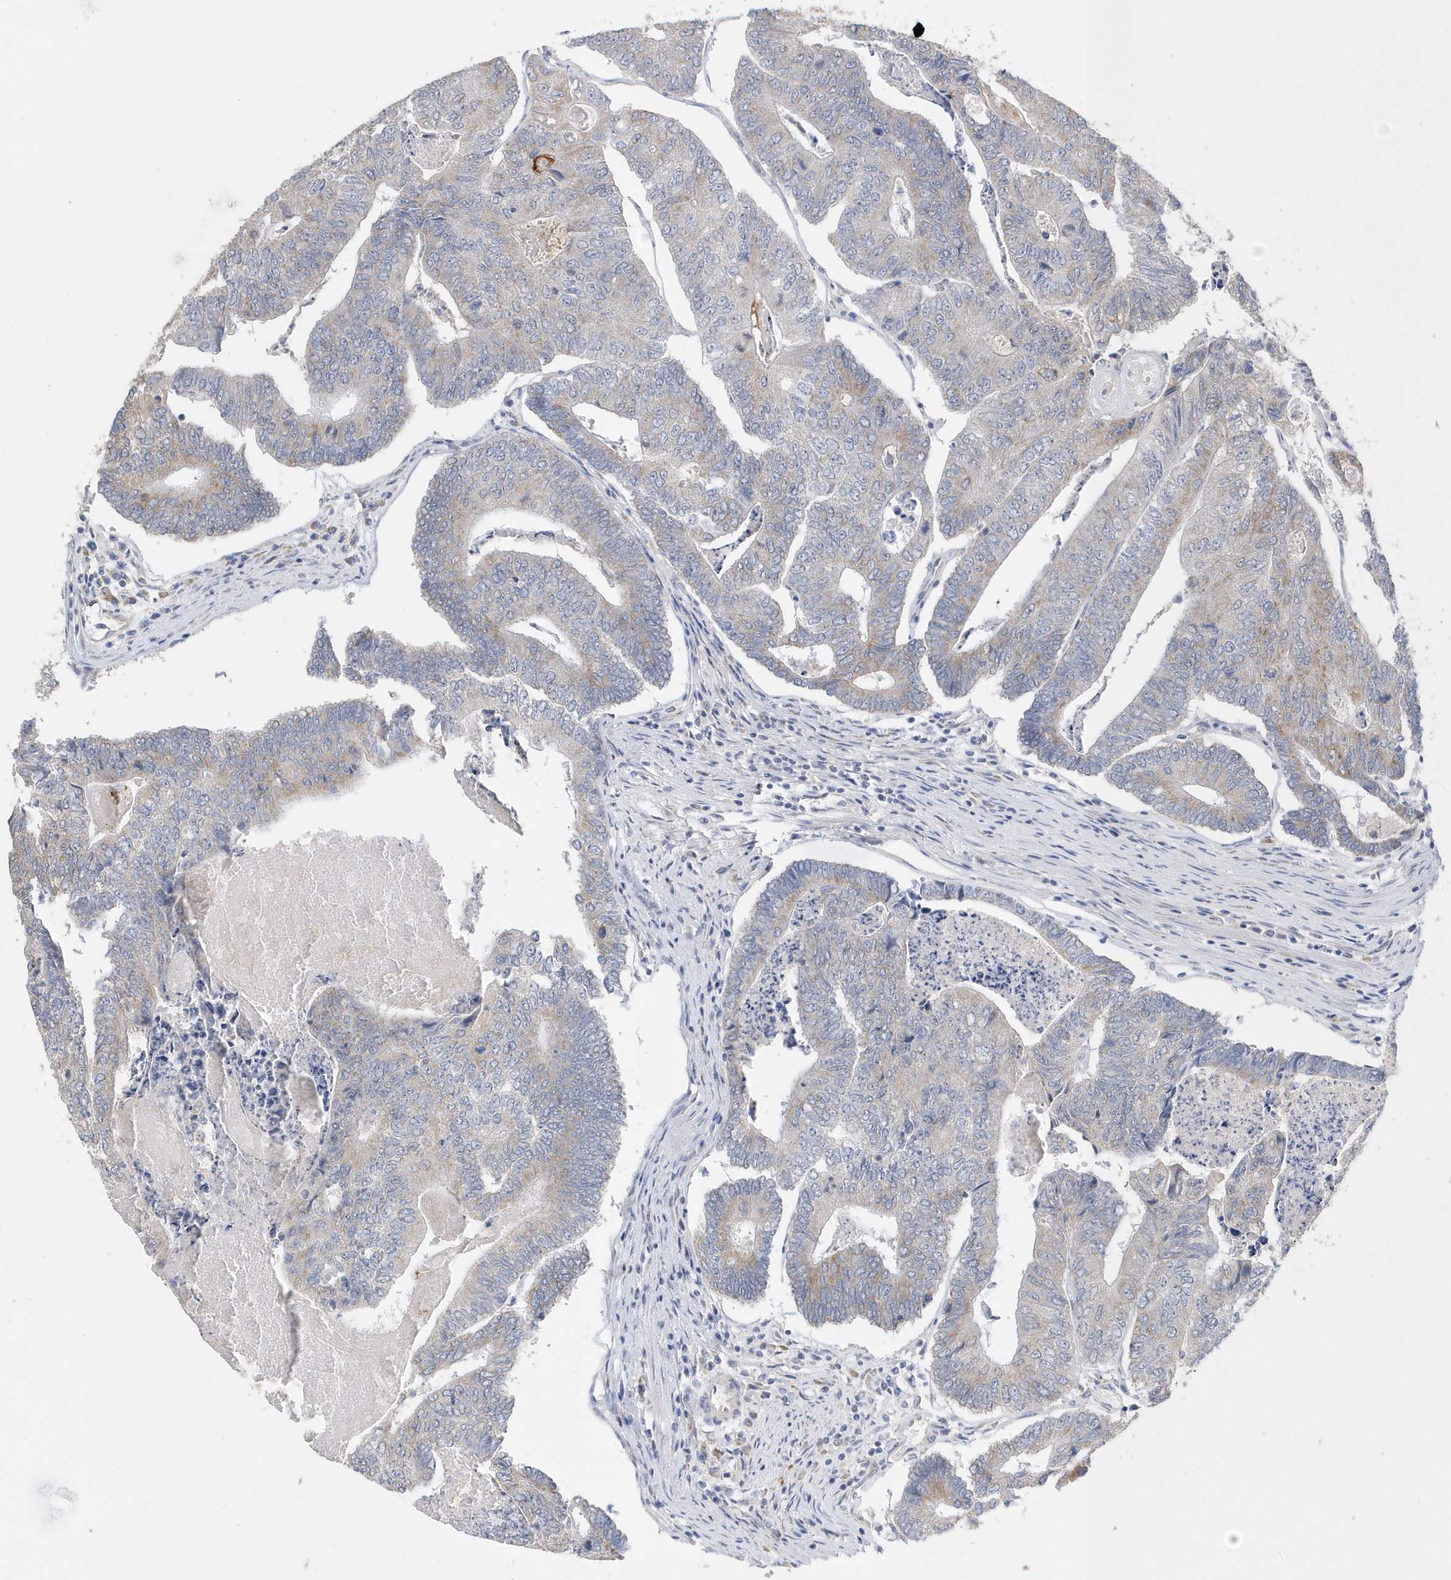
{"staining": {"intensity": "moderate", "quantity": "<25%", "location": "cytoplasmic/membranous"}, "tissue": "colorectal cancer", "cell_type": "Tumor cells", "image_type": "cancer", "snomed": [{"axis": "morphology", "description": "Adenocarcinoma, NOS"}, {"axis": "topography", "description": "Colon"}], "caption": "Moderate cytoplasmic/membranous protein staining is seen in approximately <25% of tumor cells in colorectal cancer (adenocarcinoma). (brown staining indicates protein expression, while blue staining denotes nuclei).", "gene": "SPATA5", "patient": {"sex": "female", "age": 67}}